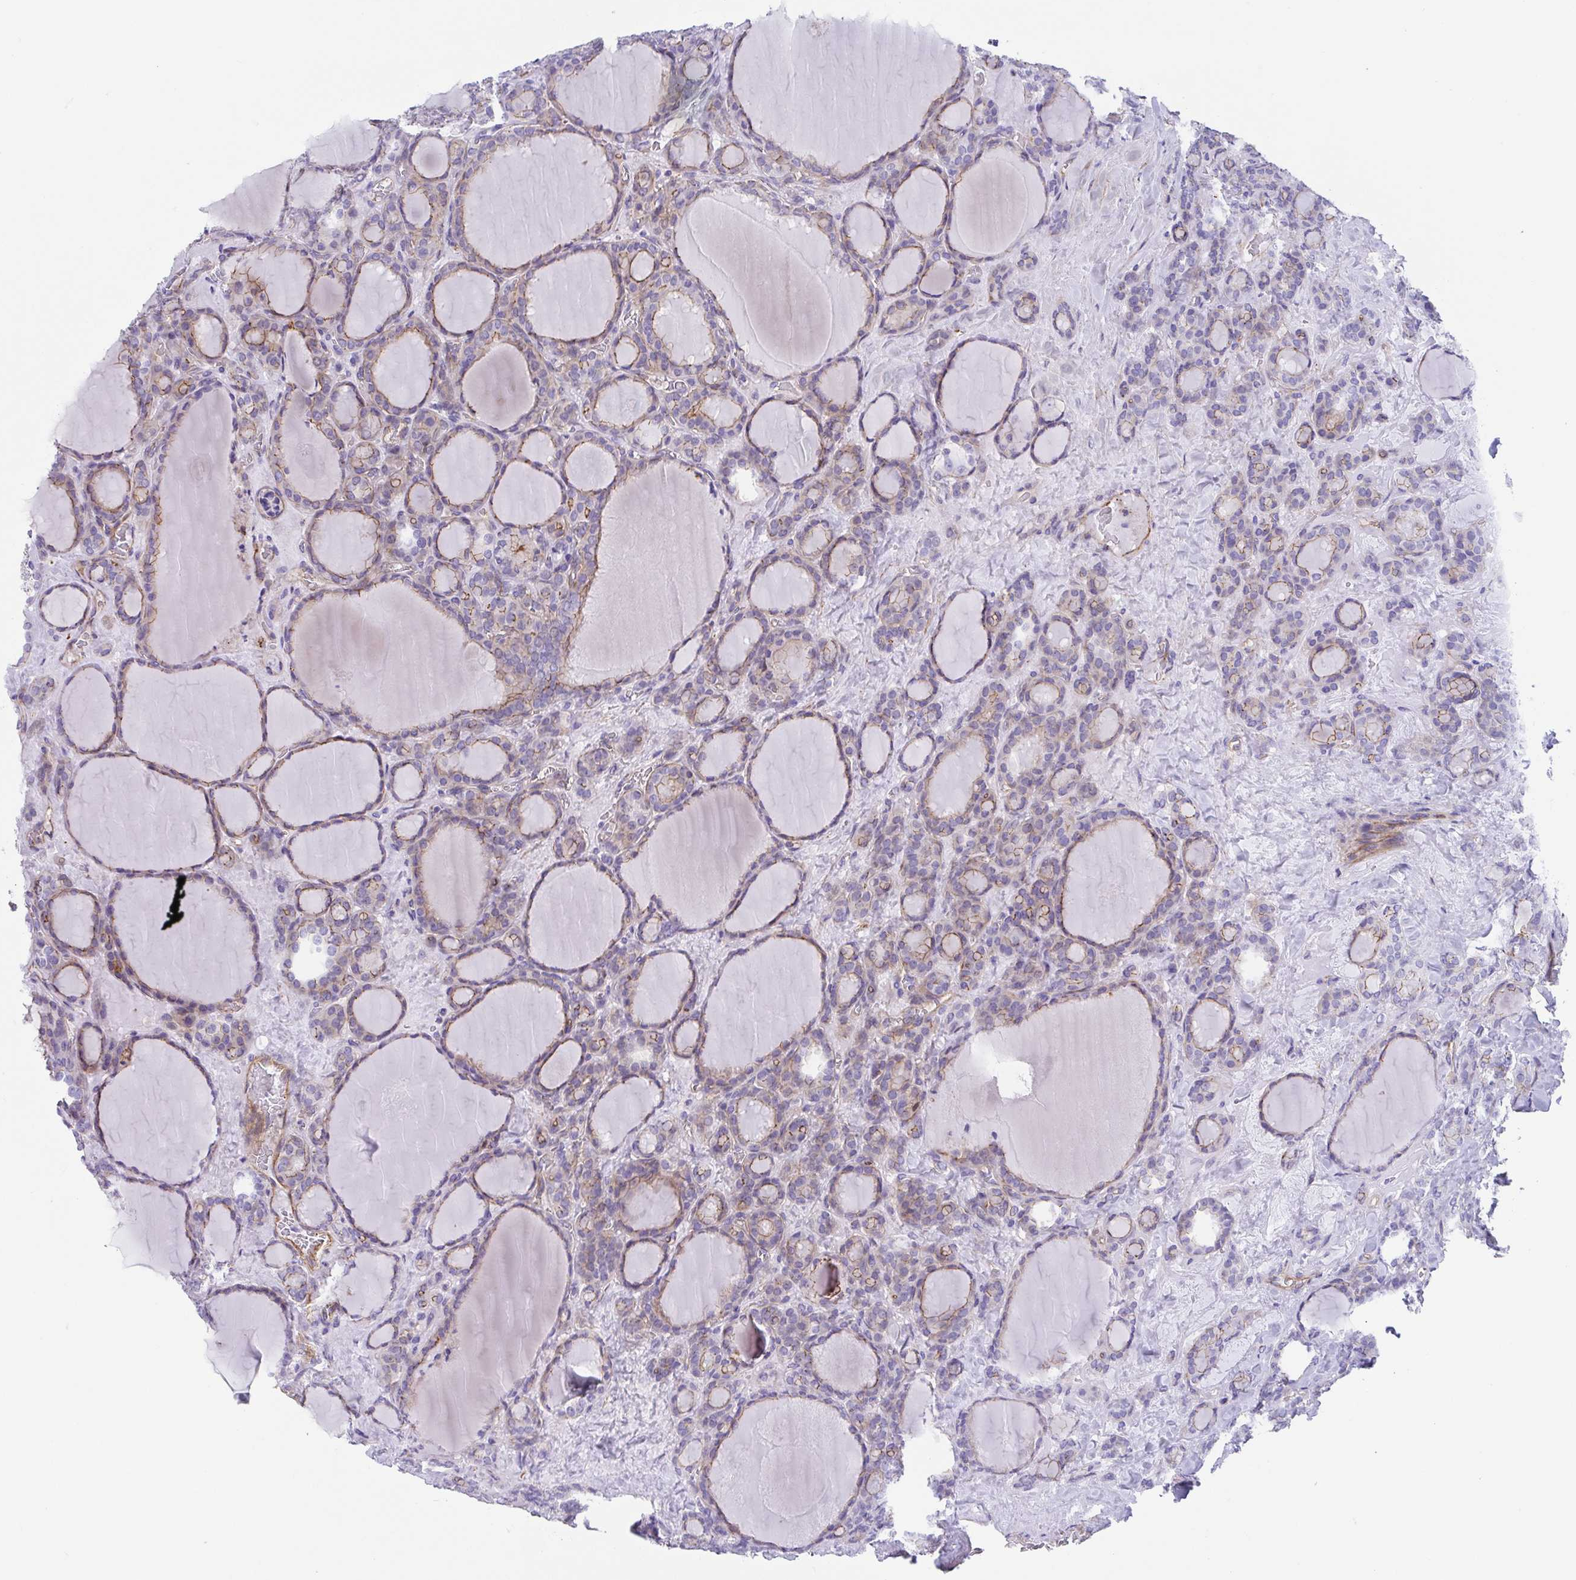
{"staining": {"intensity": "weak", "quantity": "25%-75%", "location": "cytoplasmic/membranous"}, "tissue": "thyroid cancer", "cell_type": "Tumor cells", "image_type": "cancer", "snomed": [{"axis": "morphology", "description": "Normal tissue, NOS"}, {"axis": "morphology", "description": "Follicular adenoma carcinoma, NOS"}, {"axis": "topography", "description": "Thyroid gland"}], "caption": "Protein staining shows weak cytoplasmic/membranous positivity in about 25%-75% of tumor cells in thyroid cancer.", "gene": "TRAM2", "patient": {"sex": "female", "age": 31}}